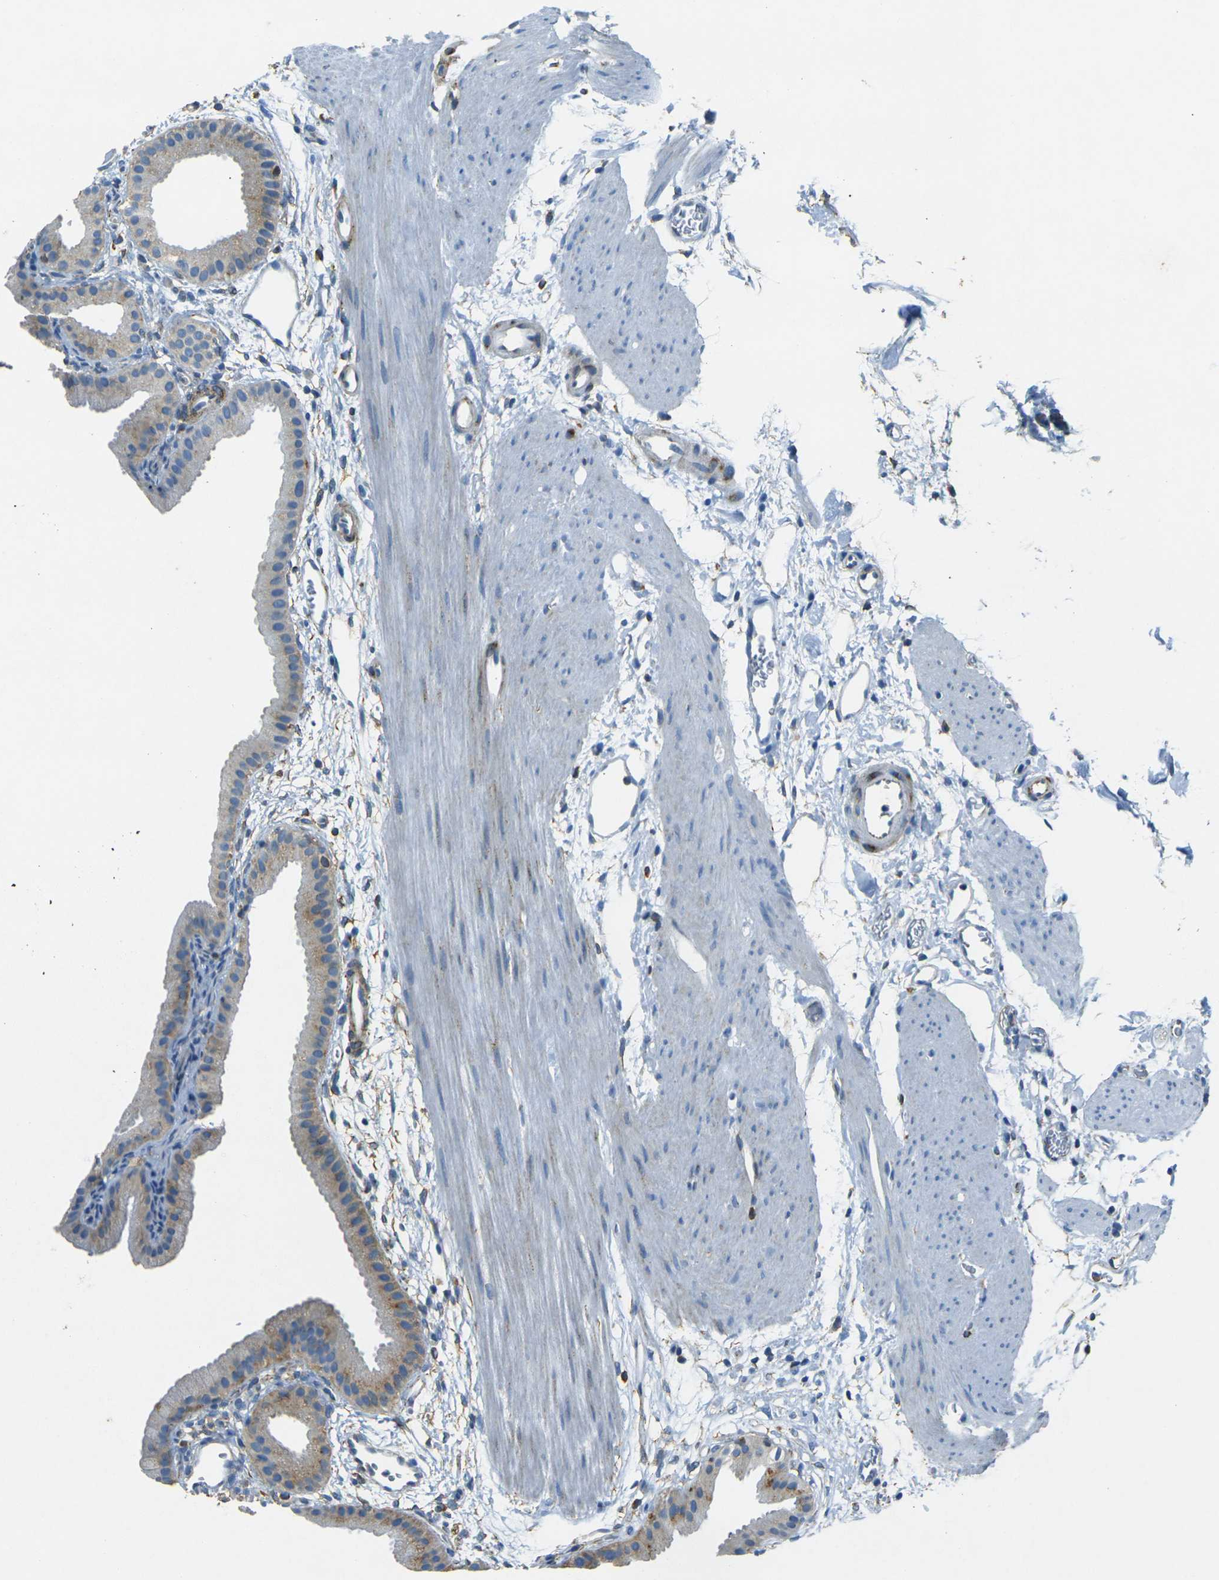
{"staining": {"intensity": "moderate", "quantity": "<25%", "location": "cytoplasmic/membranous"}, "tissue": "gallbladder", "cell_type": "Glandular cells", "image_type": "normal", "snomed": [{"axis": "morphology", "description": "Normal tissue, NOS"}, {"axis": "topography", "description": "Gallbladder"}], "caption": "Human gallbladder stained for a protein (brown) shows moderate cytoplasmic/membranous positive staining in approximately <25% of glandular cells.", "gene": "SORT1", "patient": {"sex": "female", "age": 64}}